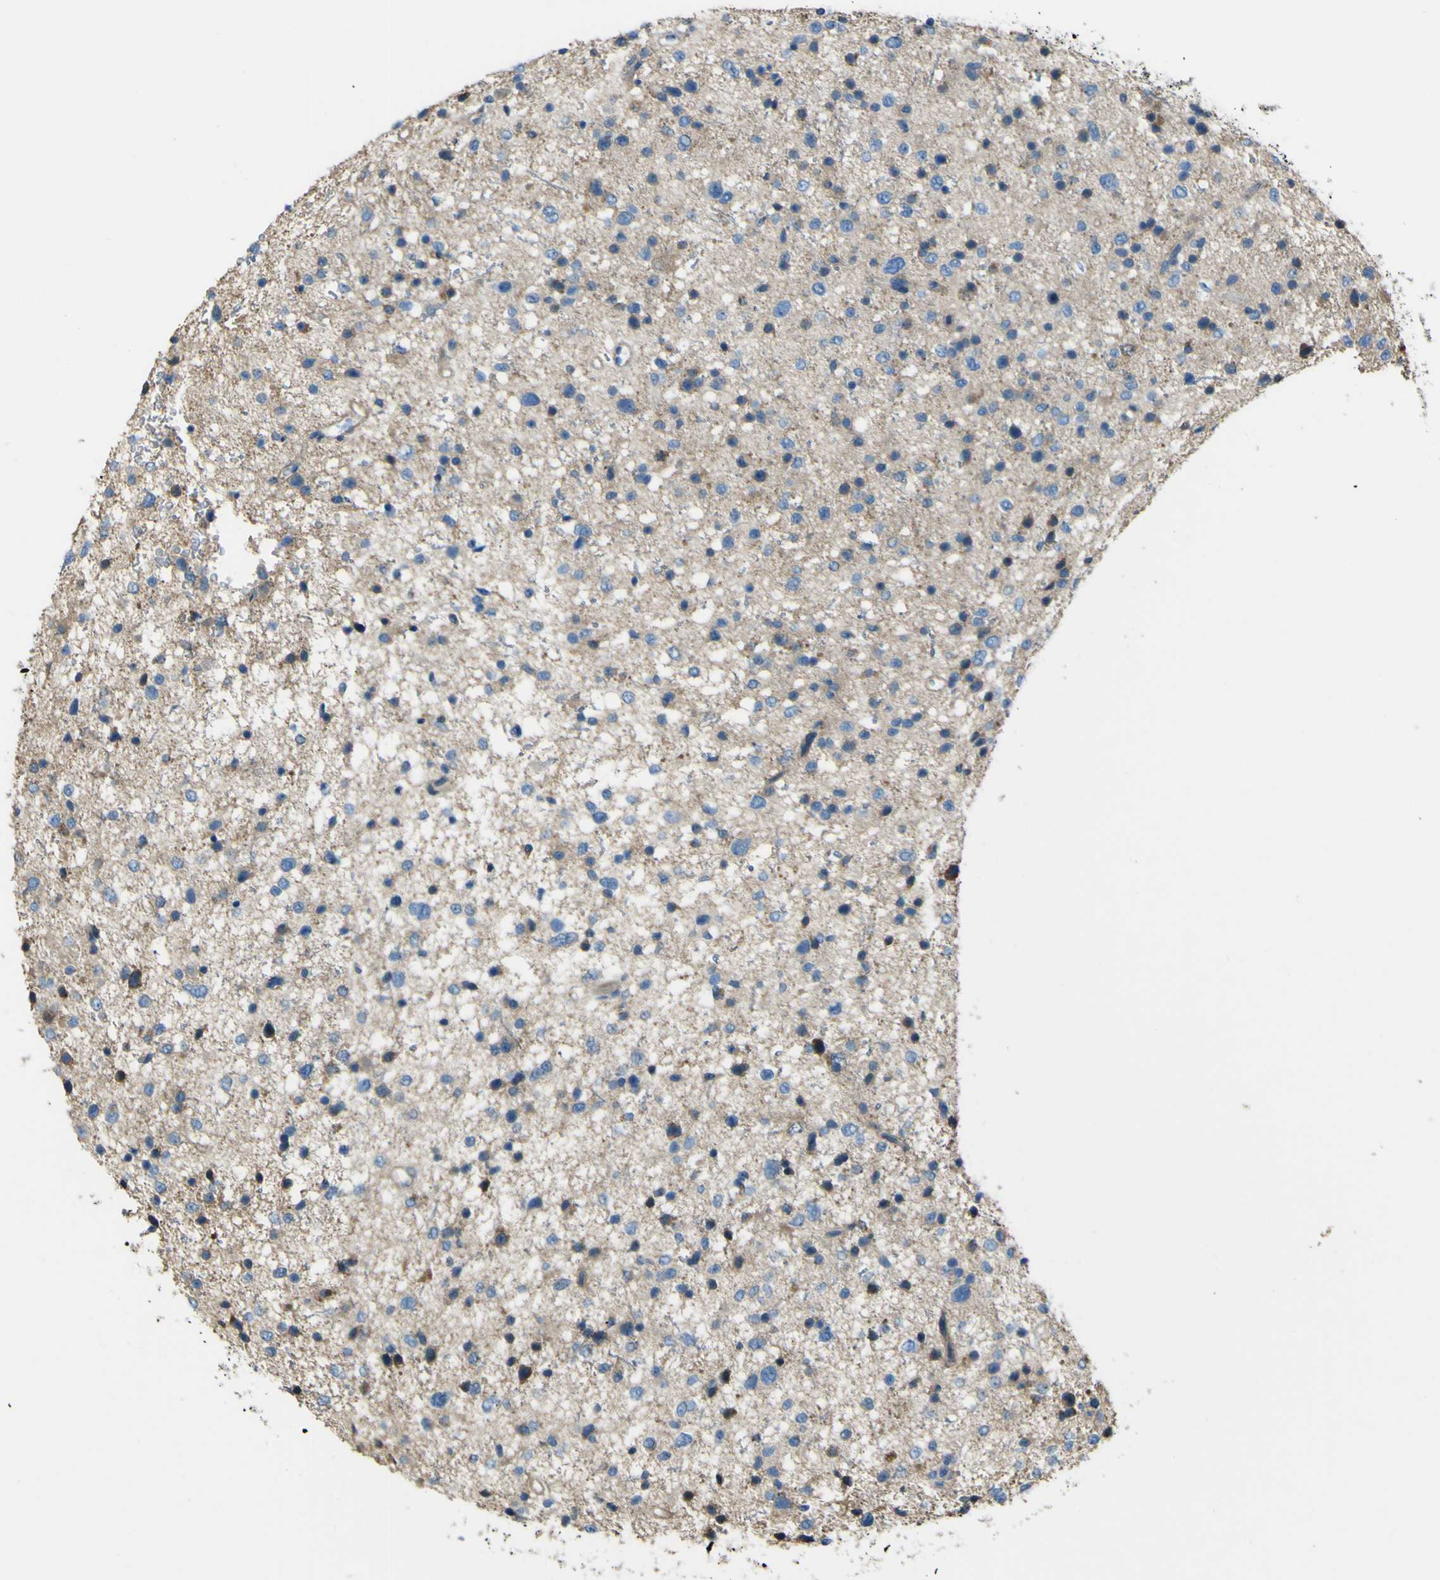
{"staining": {"intensity": "negative", "quantity": "none", "location": "none"}, "tissue": "glioma", "cell_type": "Tumor cells", "image_type": "cancer", "snomed": [{"axis": "morphology", "description": "Glioma, malignant, Low grade"}, {"axis": "topography", "description": "Brain"}], "caption": "IHC micrograph of low-grade glioma (malignant) stained for a protein (brown), which shows no staining in tumor cells.", "gene": "NAALADL2", "patient": {"sex": "female", "age": 37}}